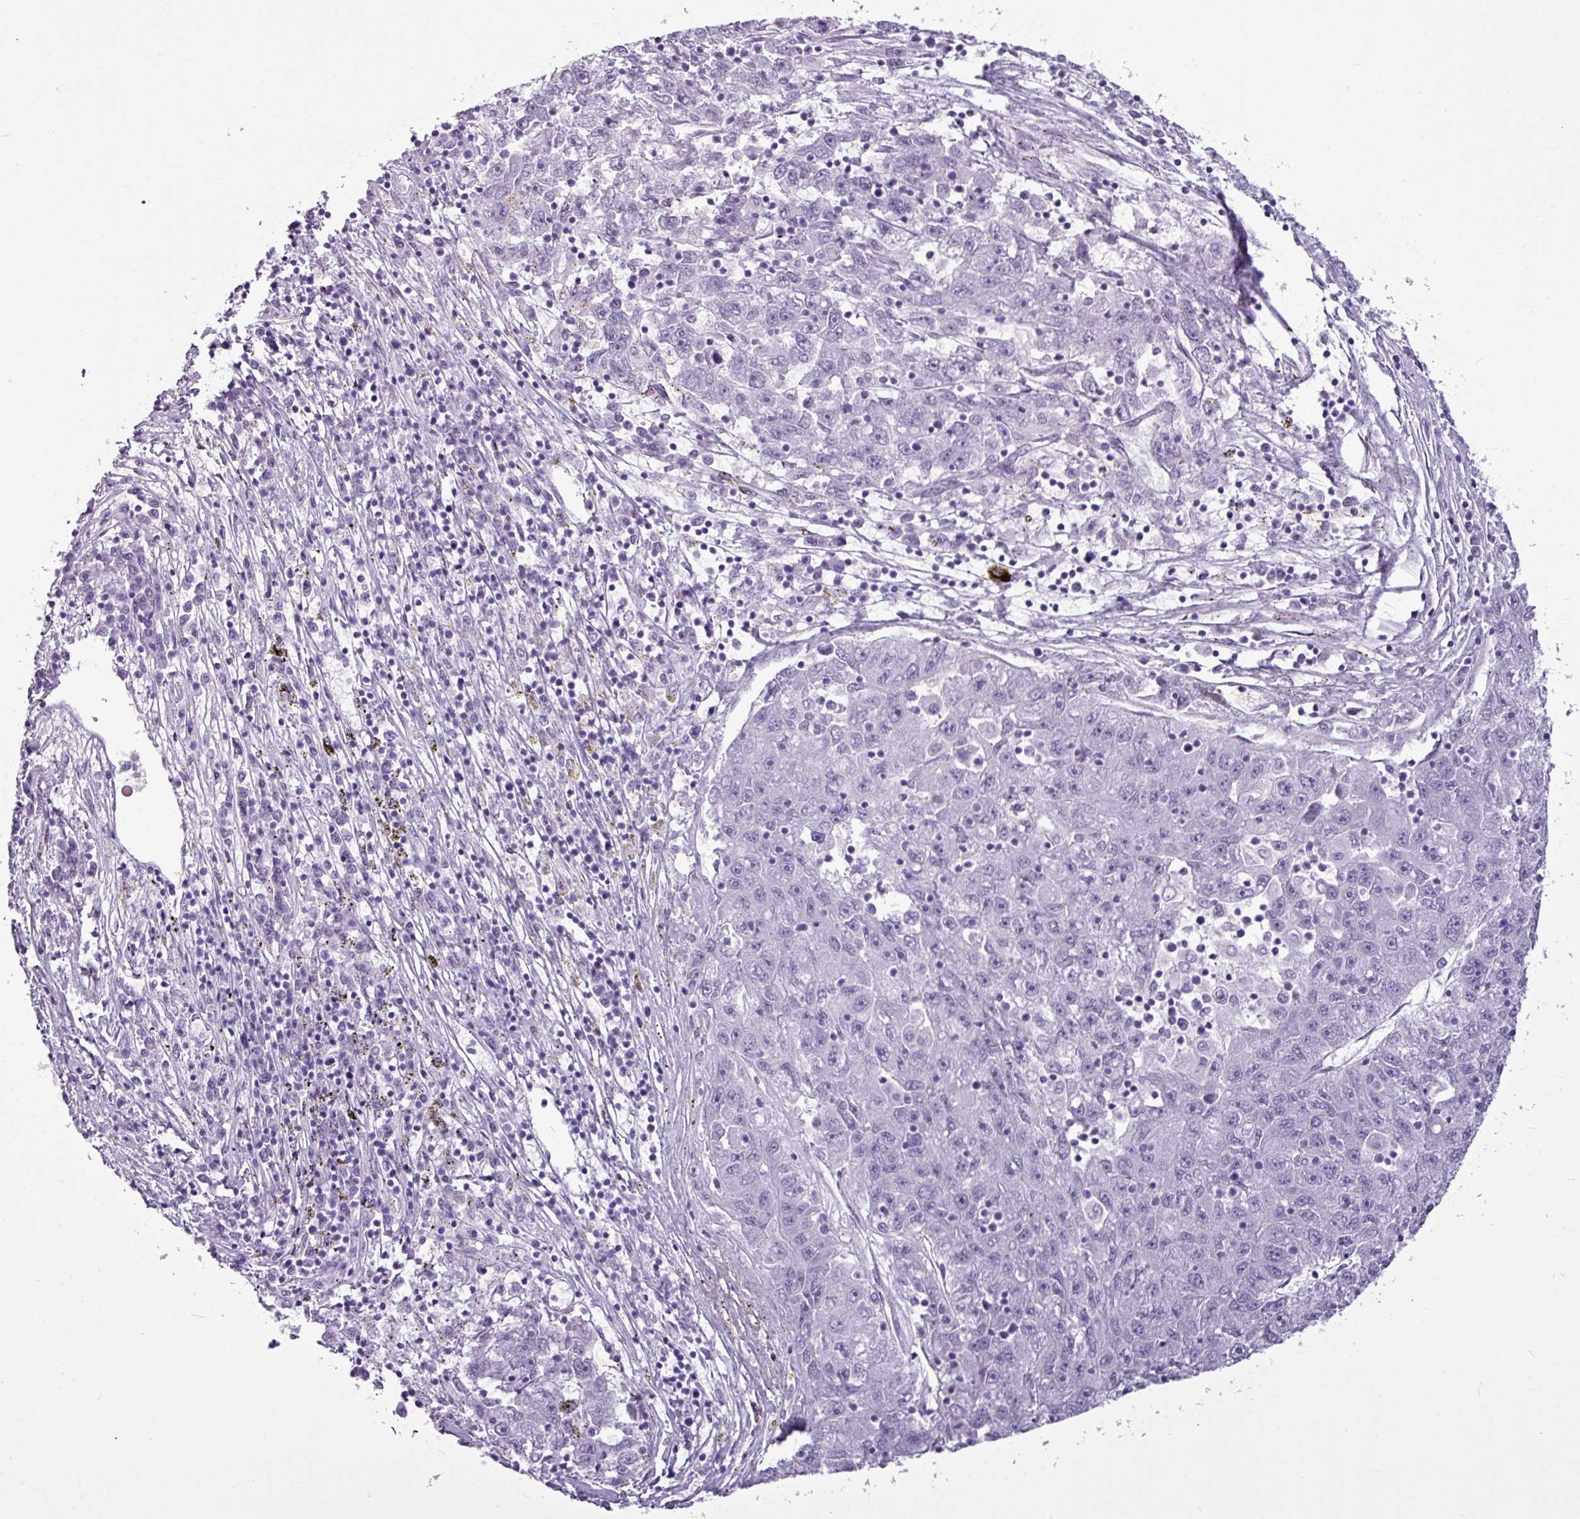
{"staining": {"intensity": "negative", "quantity": "none", "location": "none"}, "tissue": "liver cancer", "cell_type": "Tumor cells", "image_type": "cancer", "snomed": [{"axis": "morphology", "description": "Carcinoma, Hepatocellular, NOS"}, {"axis": "topography", "description": "Liver"}], "caption": "DAB (3,3'-diaminobenzidine) immunohistochemical staining of liver cancer (hepatocellular carcinoma) demonstrates no significant positivity in tumor cells.", "gene": "AMY1B", "patient": {"sex": "male", "age": 49}}